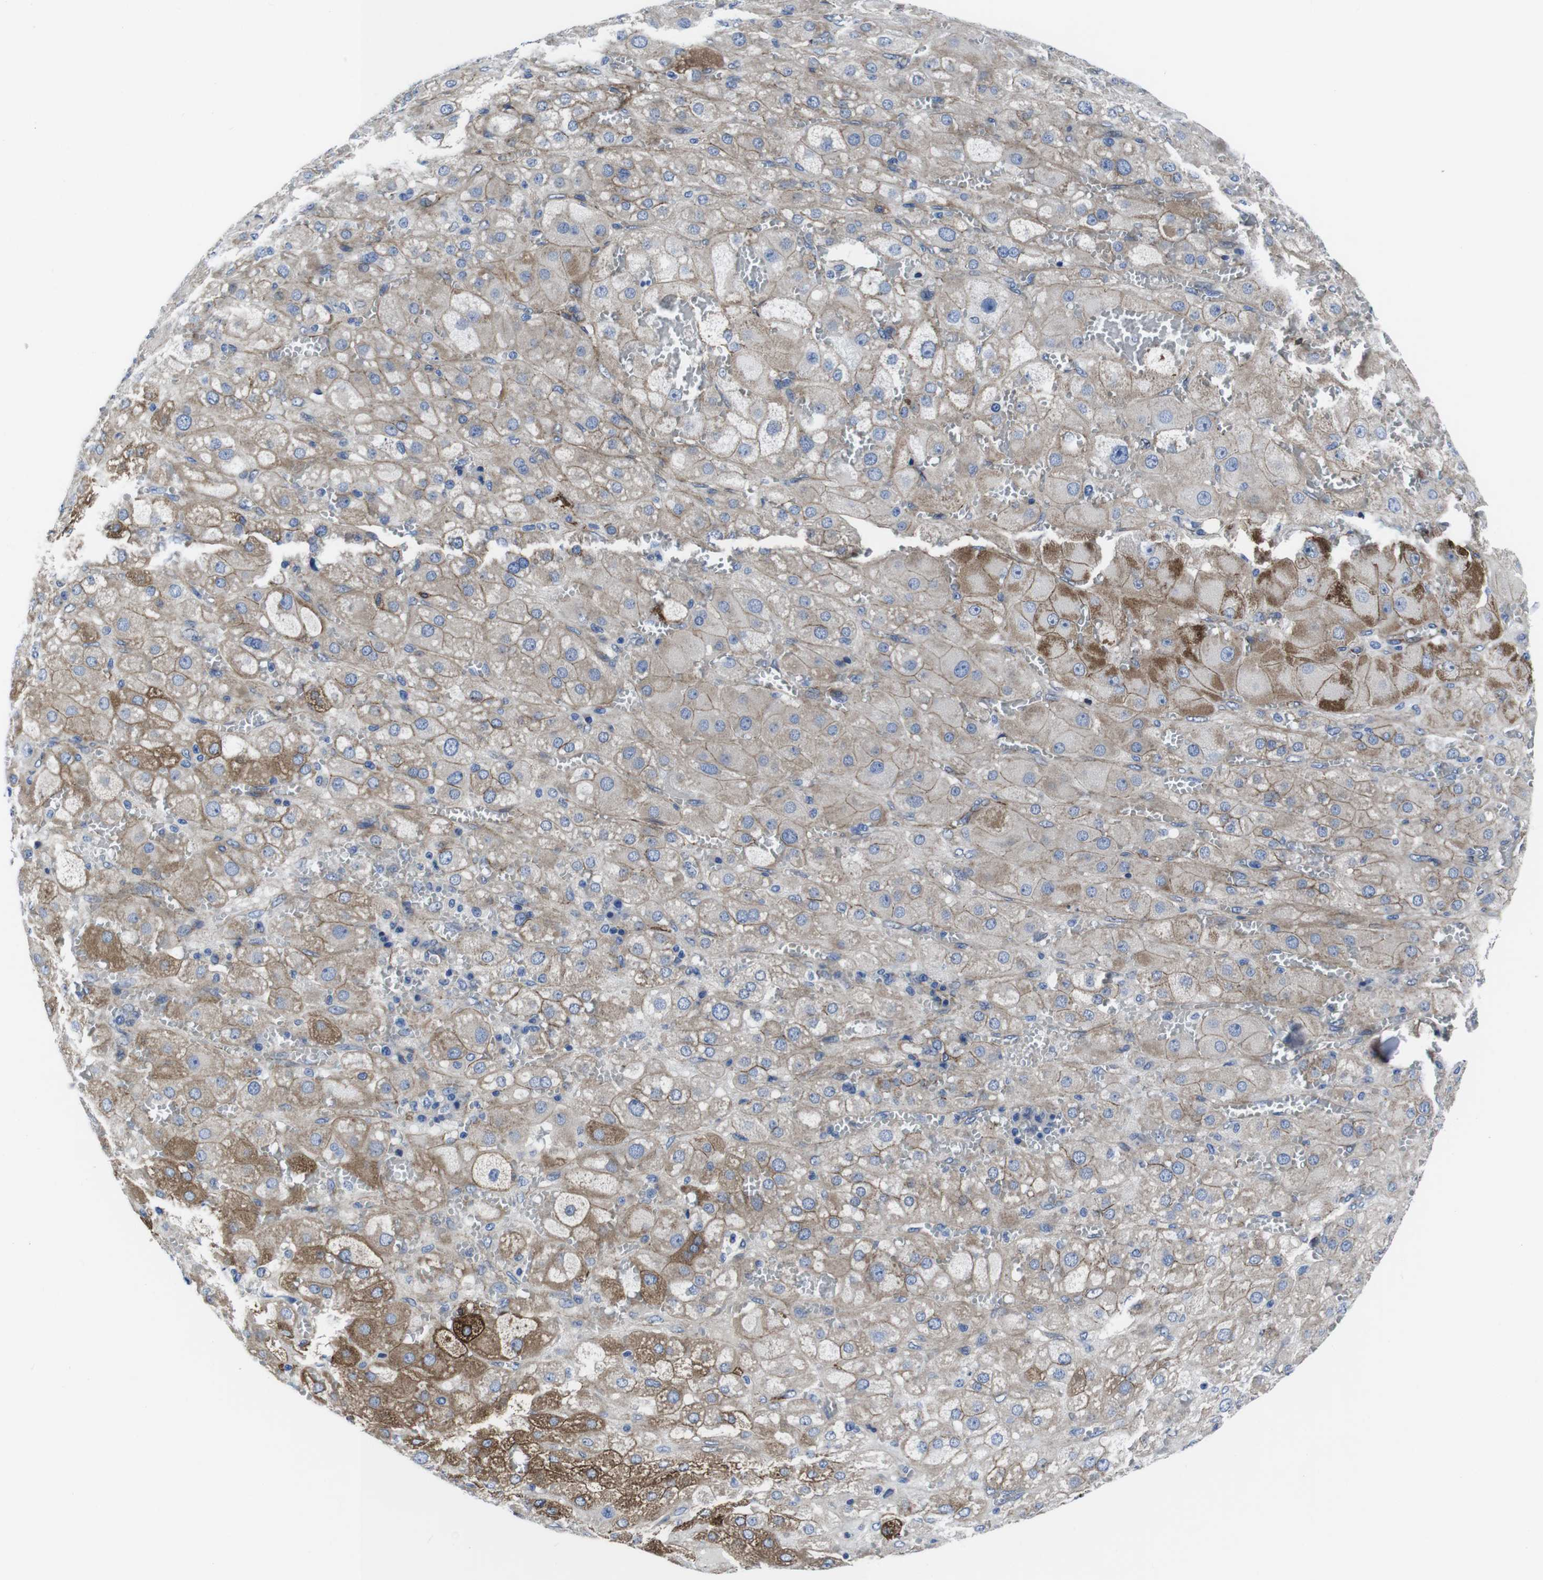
{"staining": {"intensity": "moderate", "quantity": ">75%", "location": "cytoplasmic/membranous"}, "tissue": "adrenal gland", "cell_type": "Glandular cells", "image_type": "normal", "snomed": [{"axis": "morphology", "description": "Normal tissue, NOS"}, {"axis": "topography", "description": "Adrenal gland"}], "caption": "Adrenal gland stained with DAB immunohistochemistry (IHC) displays medium levels of moderate cytoplasmic/membranous expression in approximately >75% of glandular cells.", "gene": "NUMB", "patient": {"sex": "female", "age": 47}}